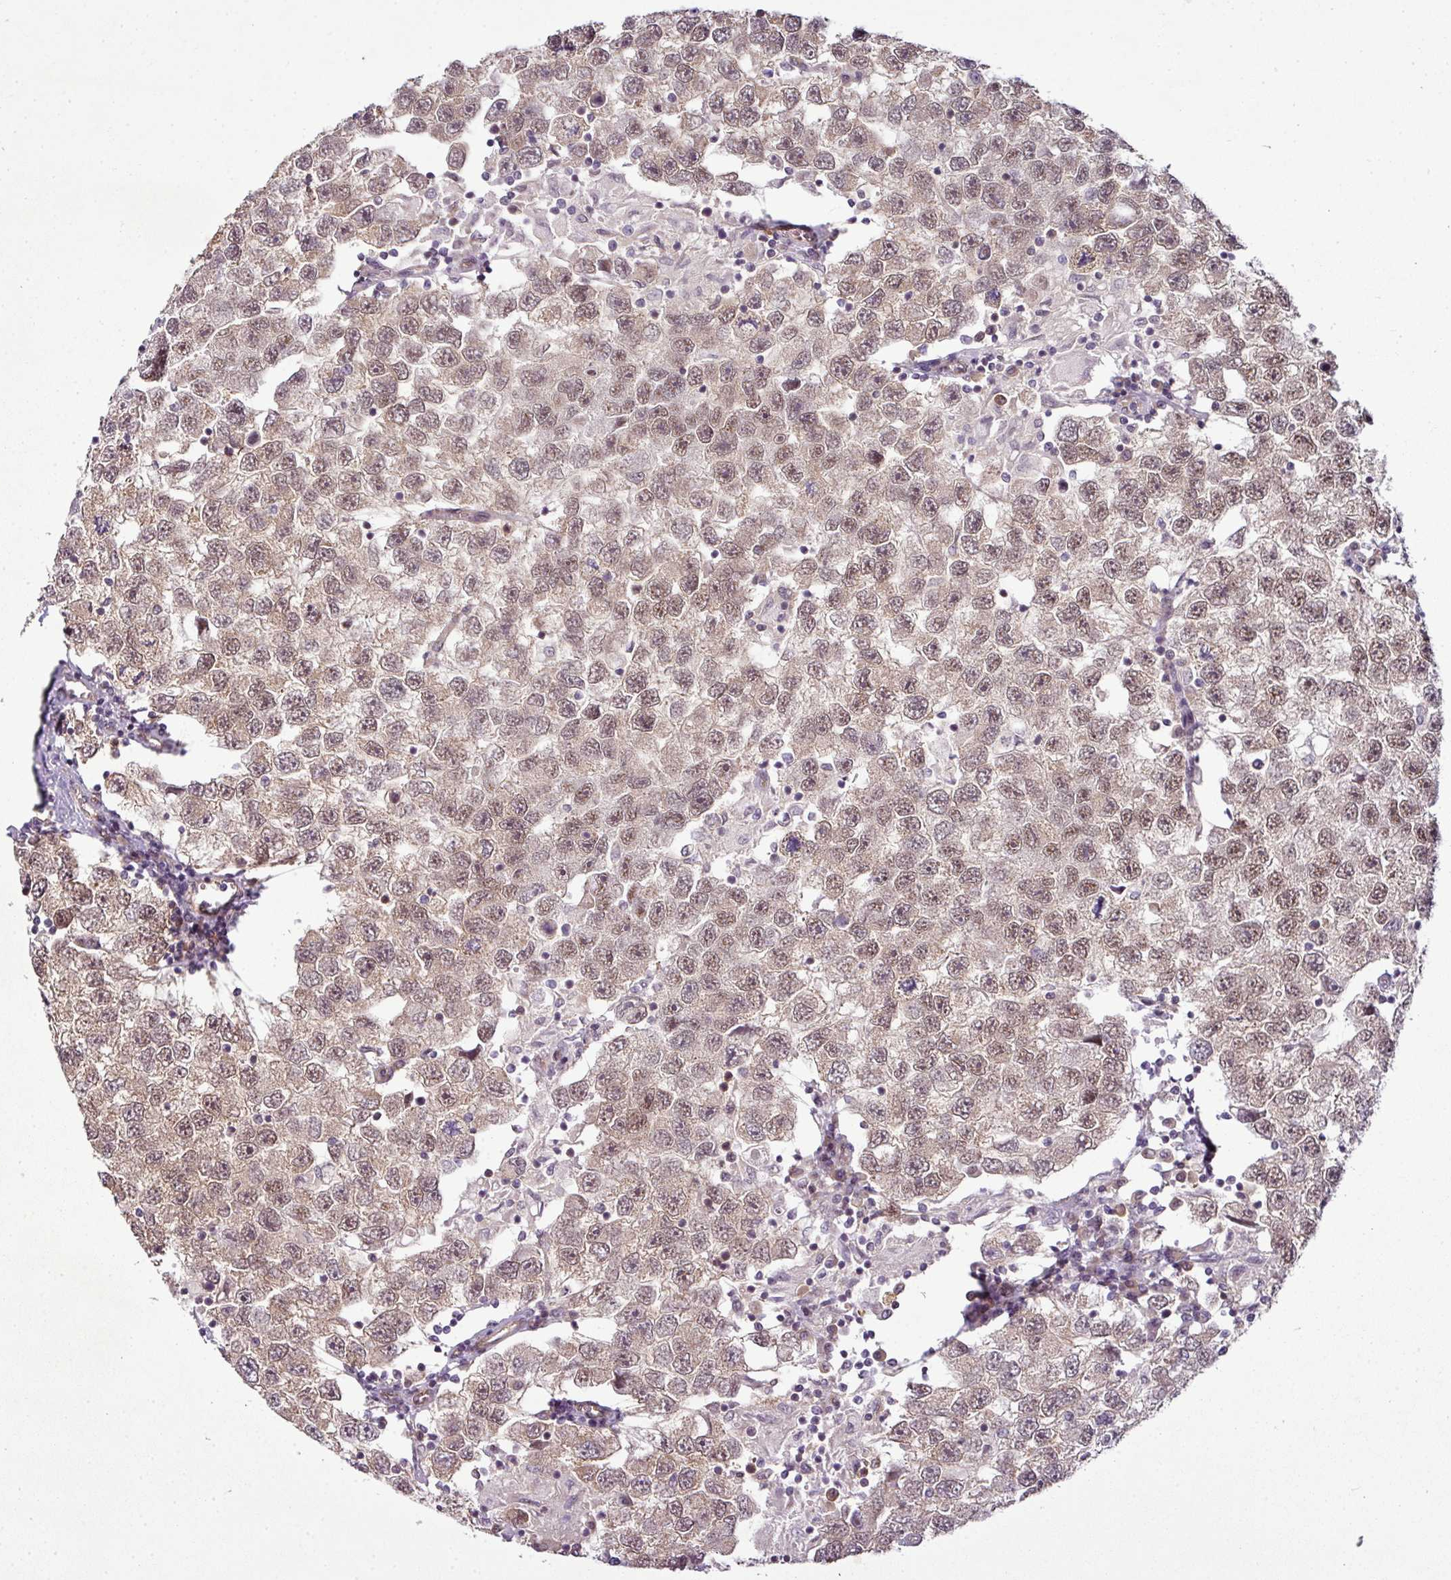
{"staining": {"intensity": "weak", "quantity": ">75%", "location": "cytoplasmic/membranous,nuclear"}, "tissue": "testis cancer", "cell_type": "Tumor cells", "image_type": "cancer", "snomed": [{"axis": "morphology", "description": "Seminoma, NOS"}, {"axis": "topography", "description": "Testis"}], "caption": "Immunohistochemistry (IHC) micrograph of neoplastic tissue: testis seminoma stained using immunohistochemistry (IHC) reveals low levels of weak protein expression localized specifically in the cytoplasmic/membranous and nuclear of tumor cells, appearing as a cytoplasmic/membranous and nuclear brown color.", "gene": "RBM4B", "patient": {"sex": "male", "age": 26}}